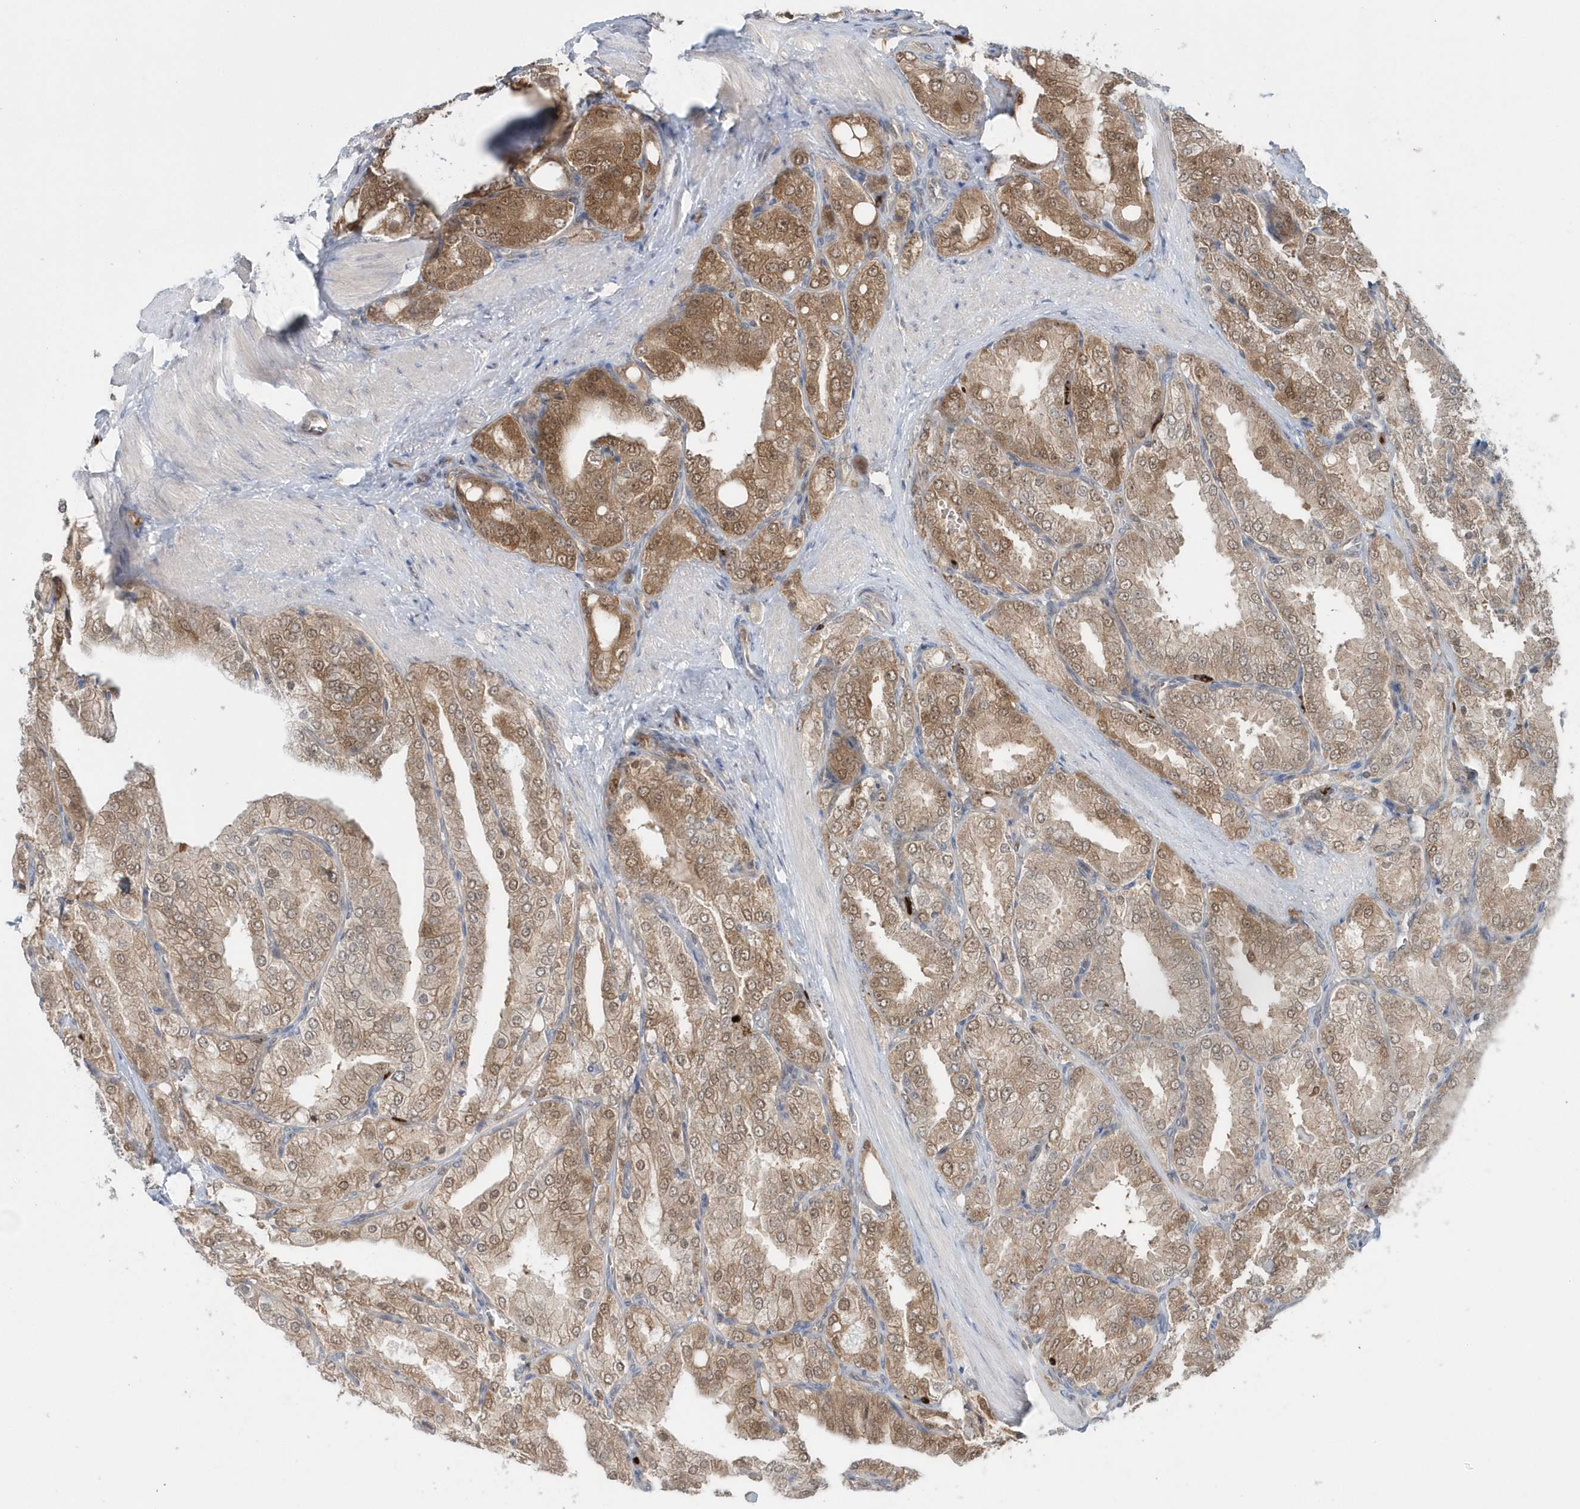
{"staining": {"intensity": "moderate", "quantity": "25%-75%", "location": "cytoplasmic/membranous,nuclear"}, "tissue": "prostate cancer", "cell_type": "Tumor cells", "image_type": "cancer", "snomed": [{"axis": "morphology", "description": "Adenocarcinoma, High grade"}, {"axis": "topography", "description": "Prostate"}], "caption": "Protein expression analysis of adenocarcinoma (high-grade) (prostate) reveals moderate cytoplasmic/membranous and nuclear positivity in approximately 25%-75% of tumor cells.", "gene": "RNF7", "patient": {"sex": "male", "age": 50}}